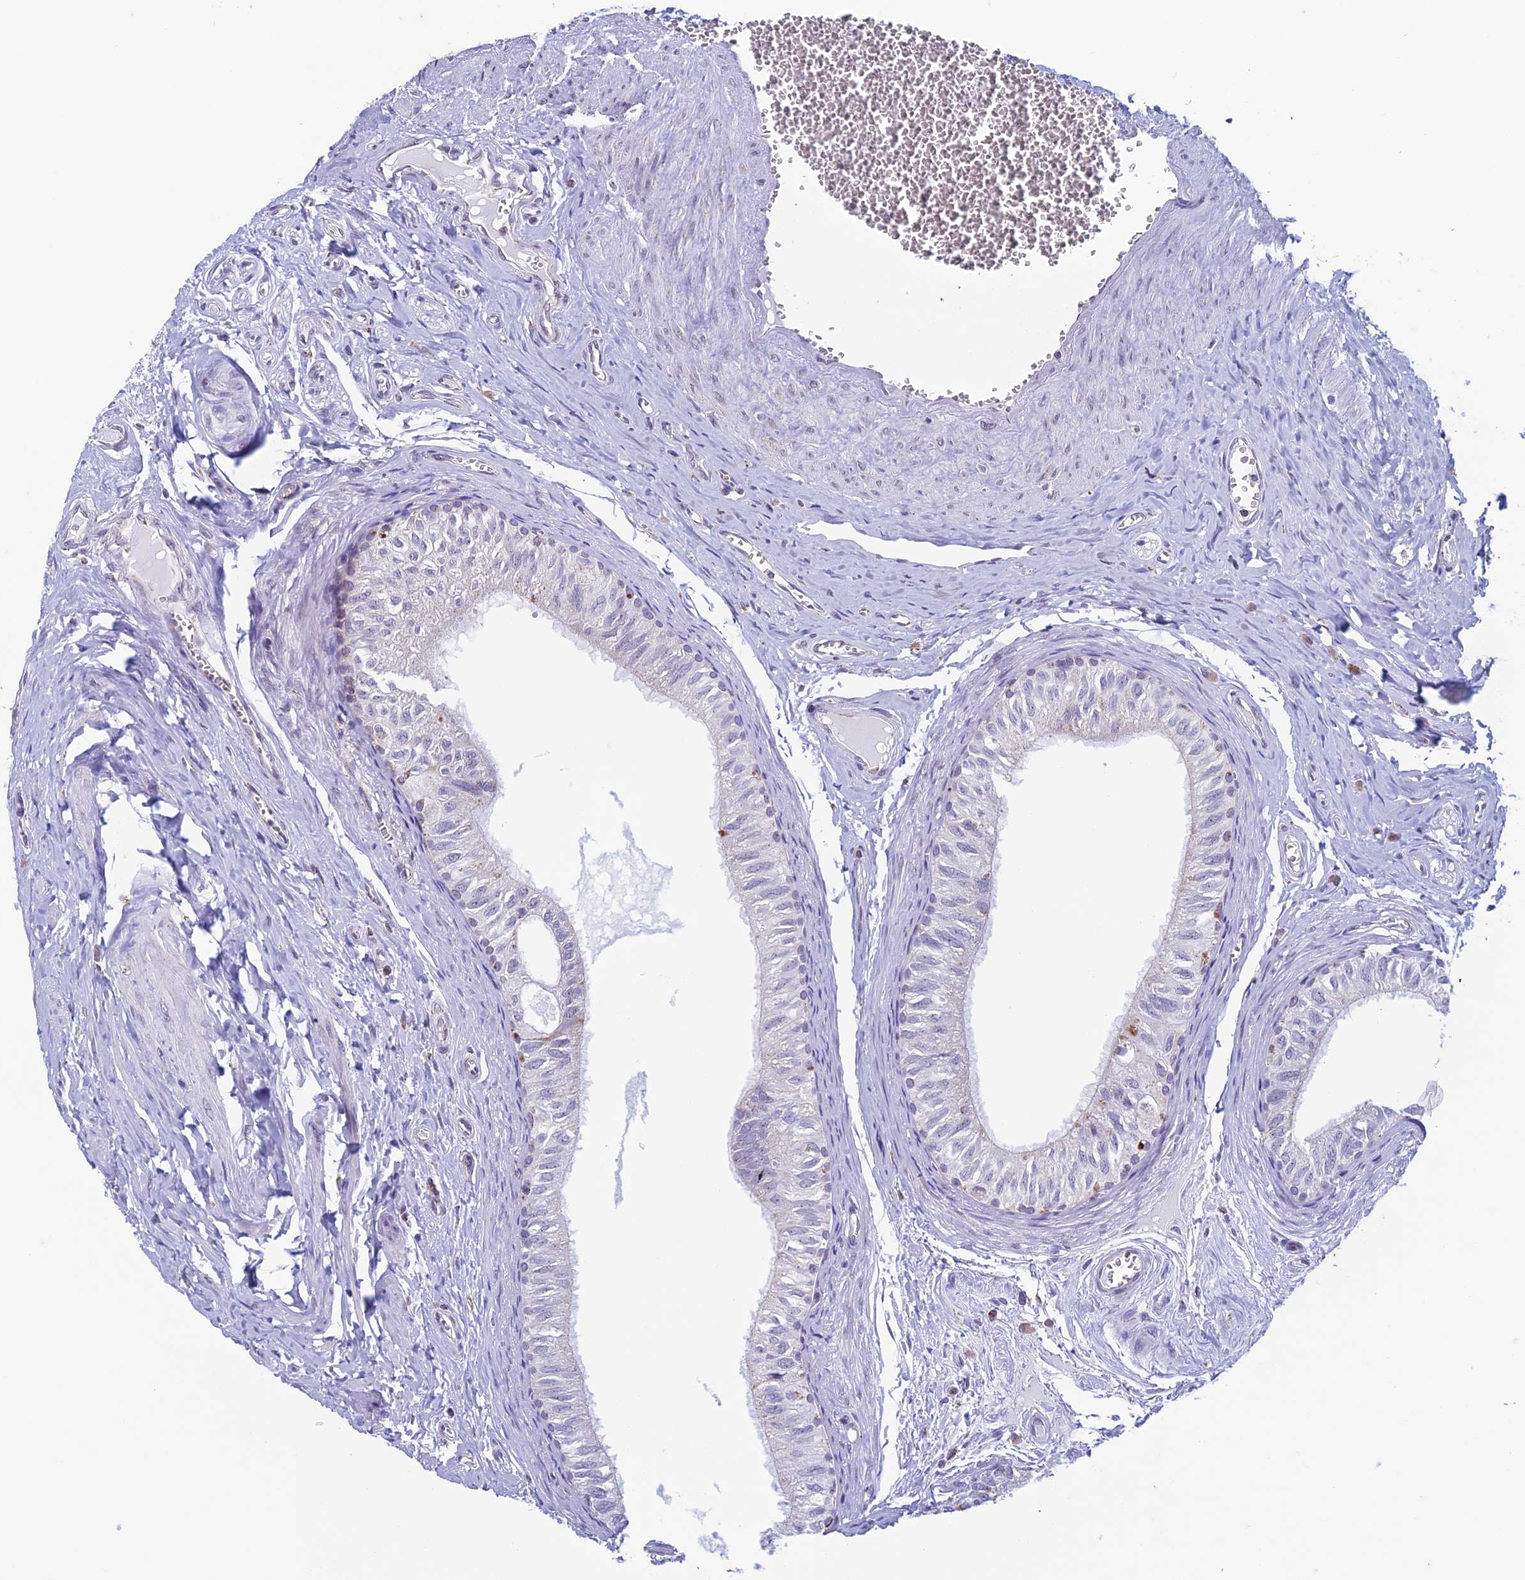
{"staining": {"intensity": "moderate", "quantity": "<25%", "location": "cytoplasmic/membranous"}, "tissue": "epididymis", "cell_type": "Glandular cells", "image_type": "normal", "snomed": [{"axis": "morphology", "description": "Normal tissue, NOS"}, {"axis": "topography", "description": "Epididymis"}], "caption": "This histopathology image shows immunohistochemistry staining of normal human epididymis, with low moderate cytoplasmic/membranous positivity in about <25% of glandular cells.", "gene": "ZNG1A", "patient": {"sex": "male", "age": 42}}